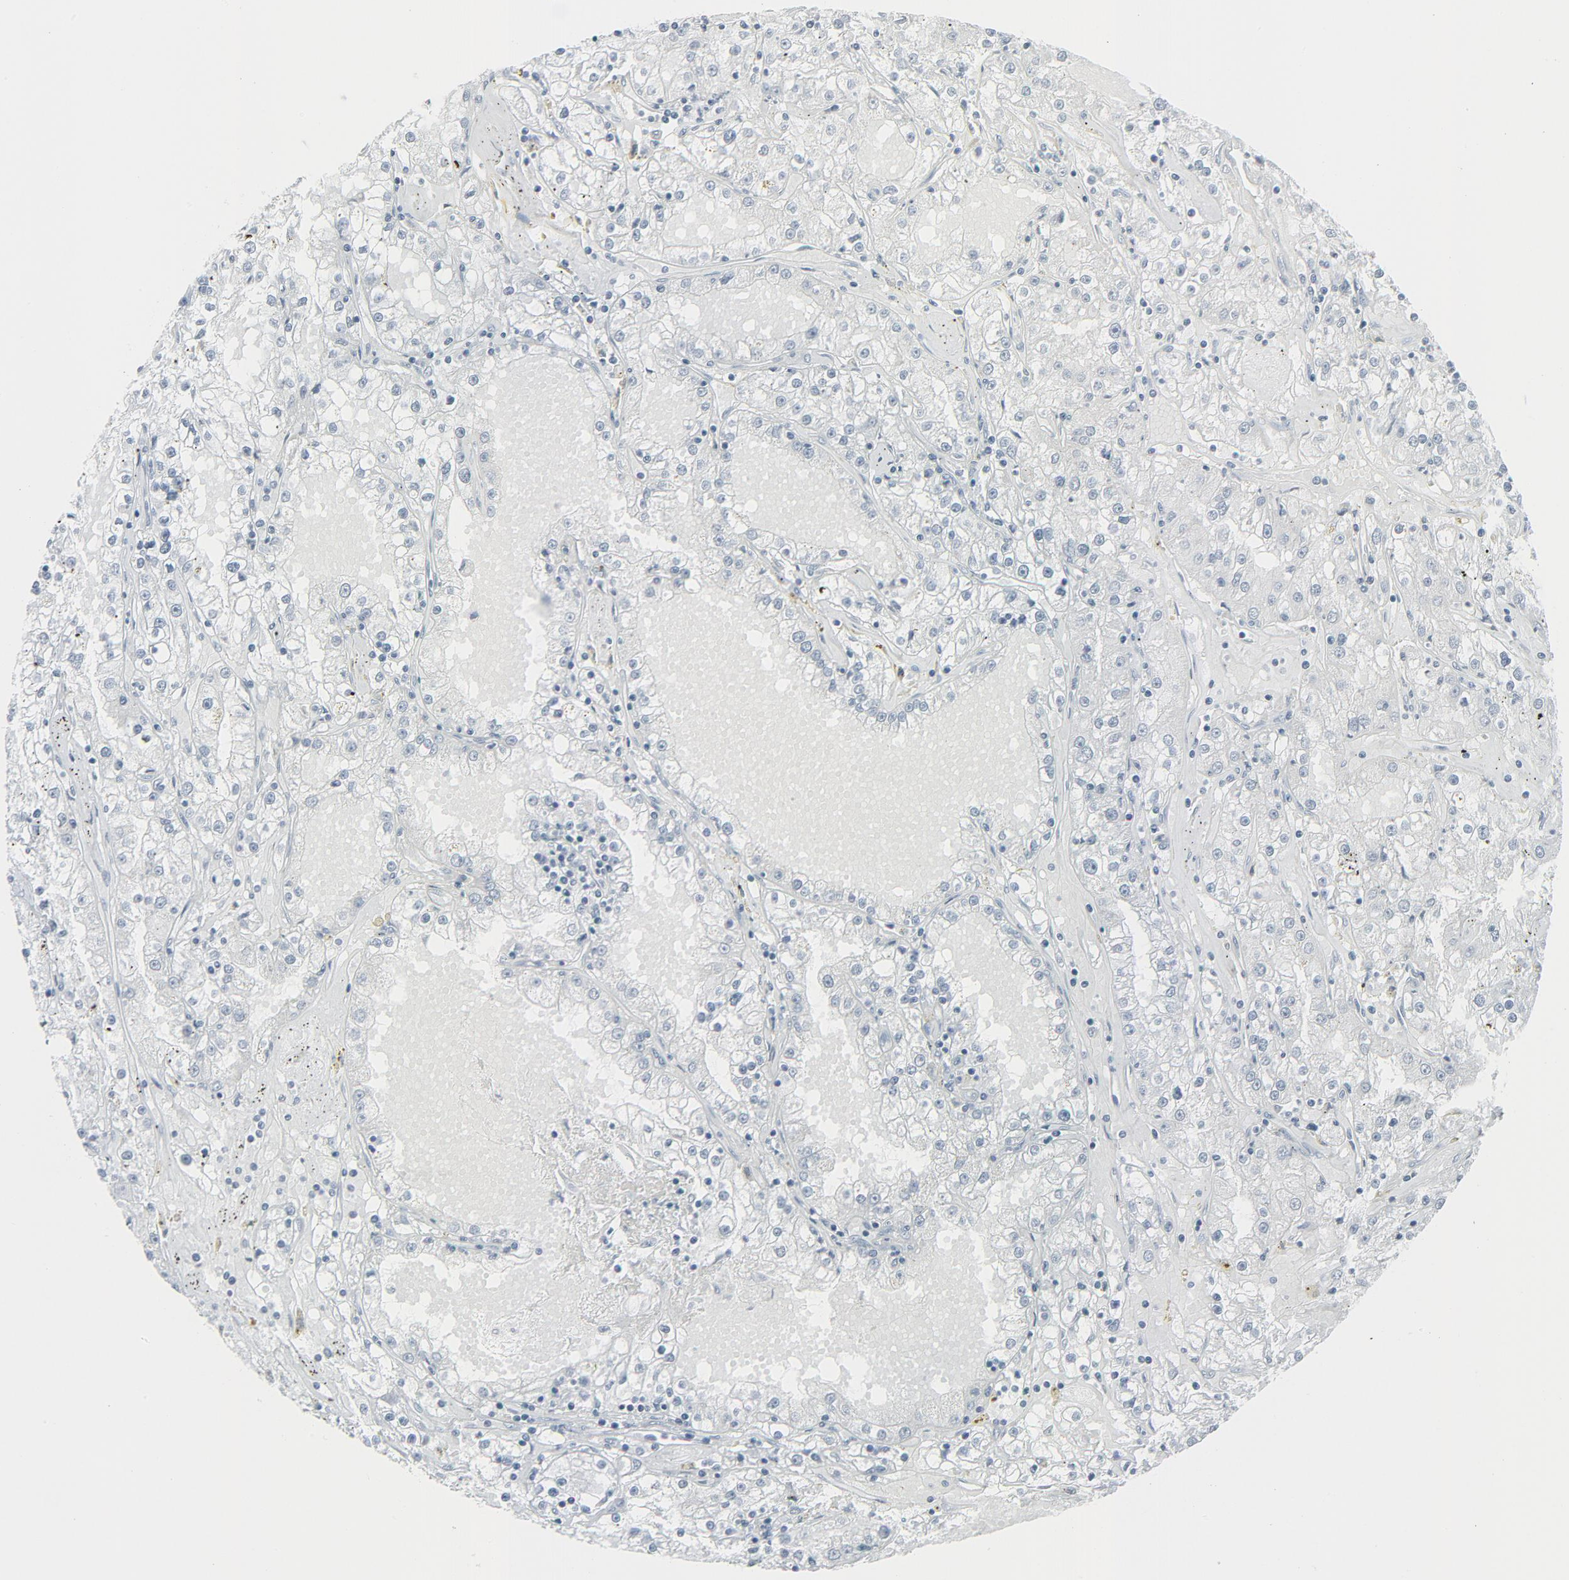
{"staining": {"intensity": "negative", "quantity": "none", "location": "none"}, "tissue": "renal cancer", "cell_type": "Tumor cells", "image_type": "cancer", "snomed": [{"axis": "morphology", "description": "Adenocarcinoma, NOS"}, {"axis": "topography", "description": "Kidney"}], "caption": "An IHC photomicrograph of renal adenocarcinoma is shown. There is no staining in tumor cells of renal adenocarcinoma.", "gene": "FGFR3", "patient": {"sex": "male", "age": 56}}